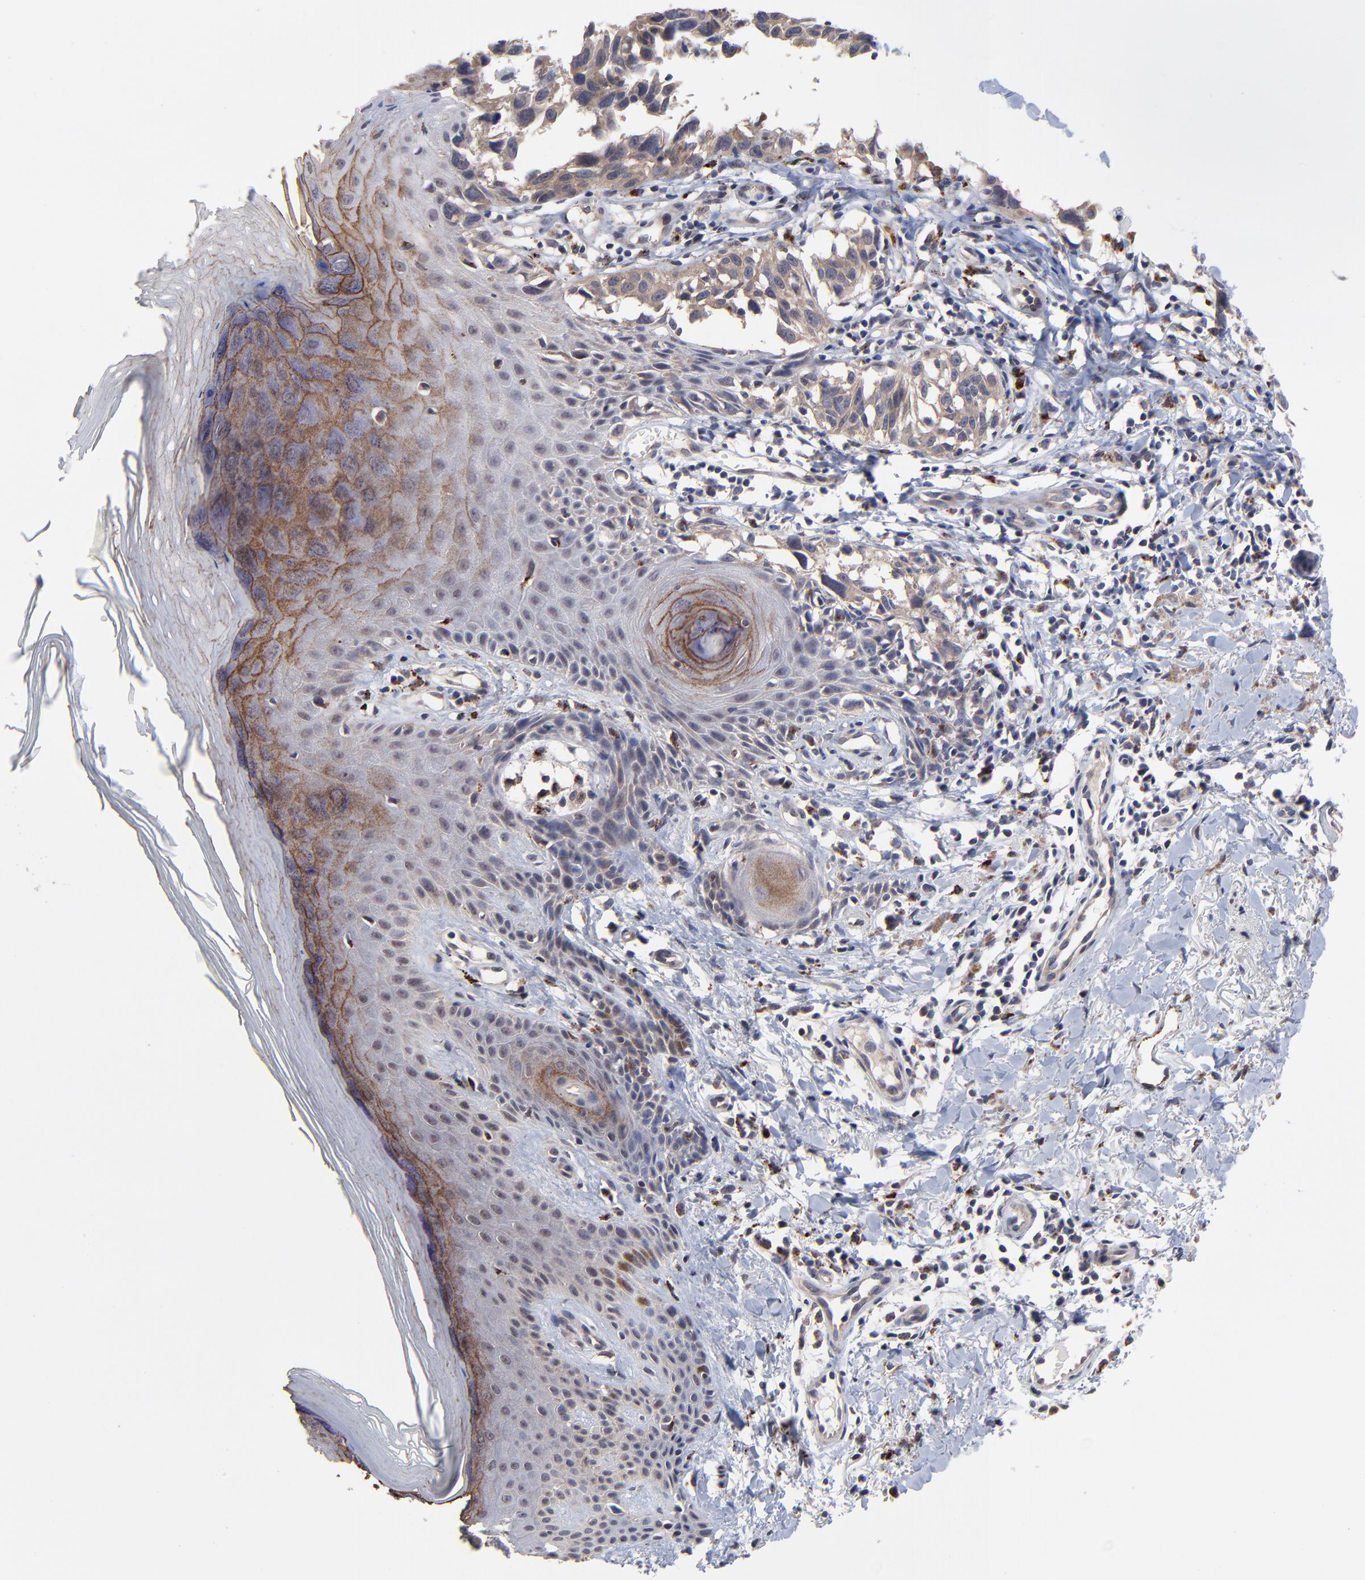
{"staining": {"intensity": "weak", "quantity": "25%-75%", "location": "cytoplasmic/membranous"}, "tissue": "melanoma", "cell_type": "Tumor cells", "image_type": "cancer", "snomed": [{"axis": "morphology", "description": "Malignant melanoma, NOS"}, {"axis": "topography", "description": "Skin"}], "caption": "Human melanoma stained for a protein (brown) demonstrates weak cytoplasmic/membranous positive positivity in approximately 25%-75% of tumor cells.", "gene": "PDE4B", "patient": {"sex": "female", "age": 77}}